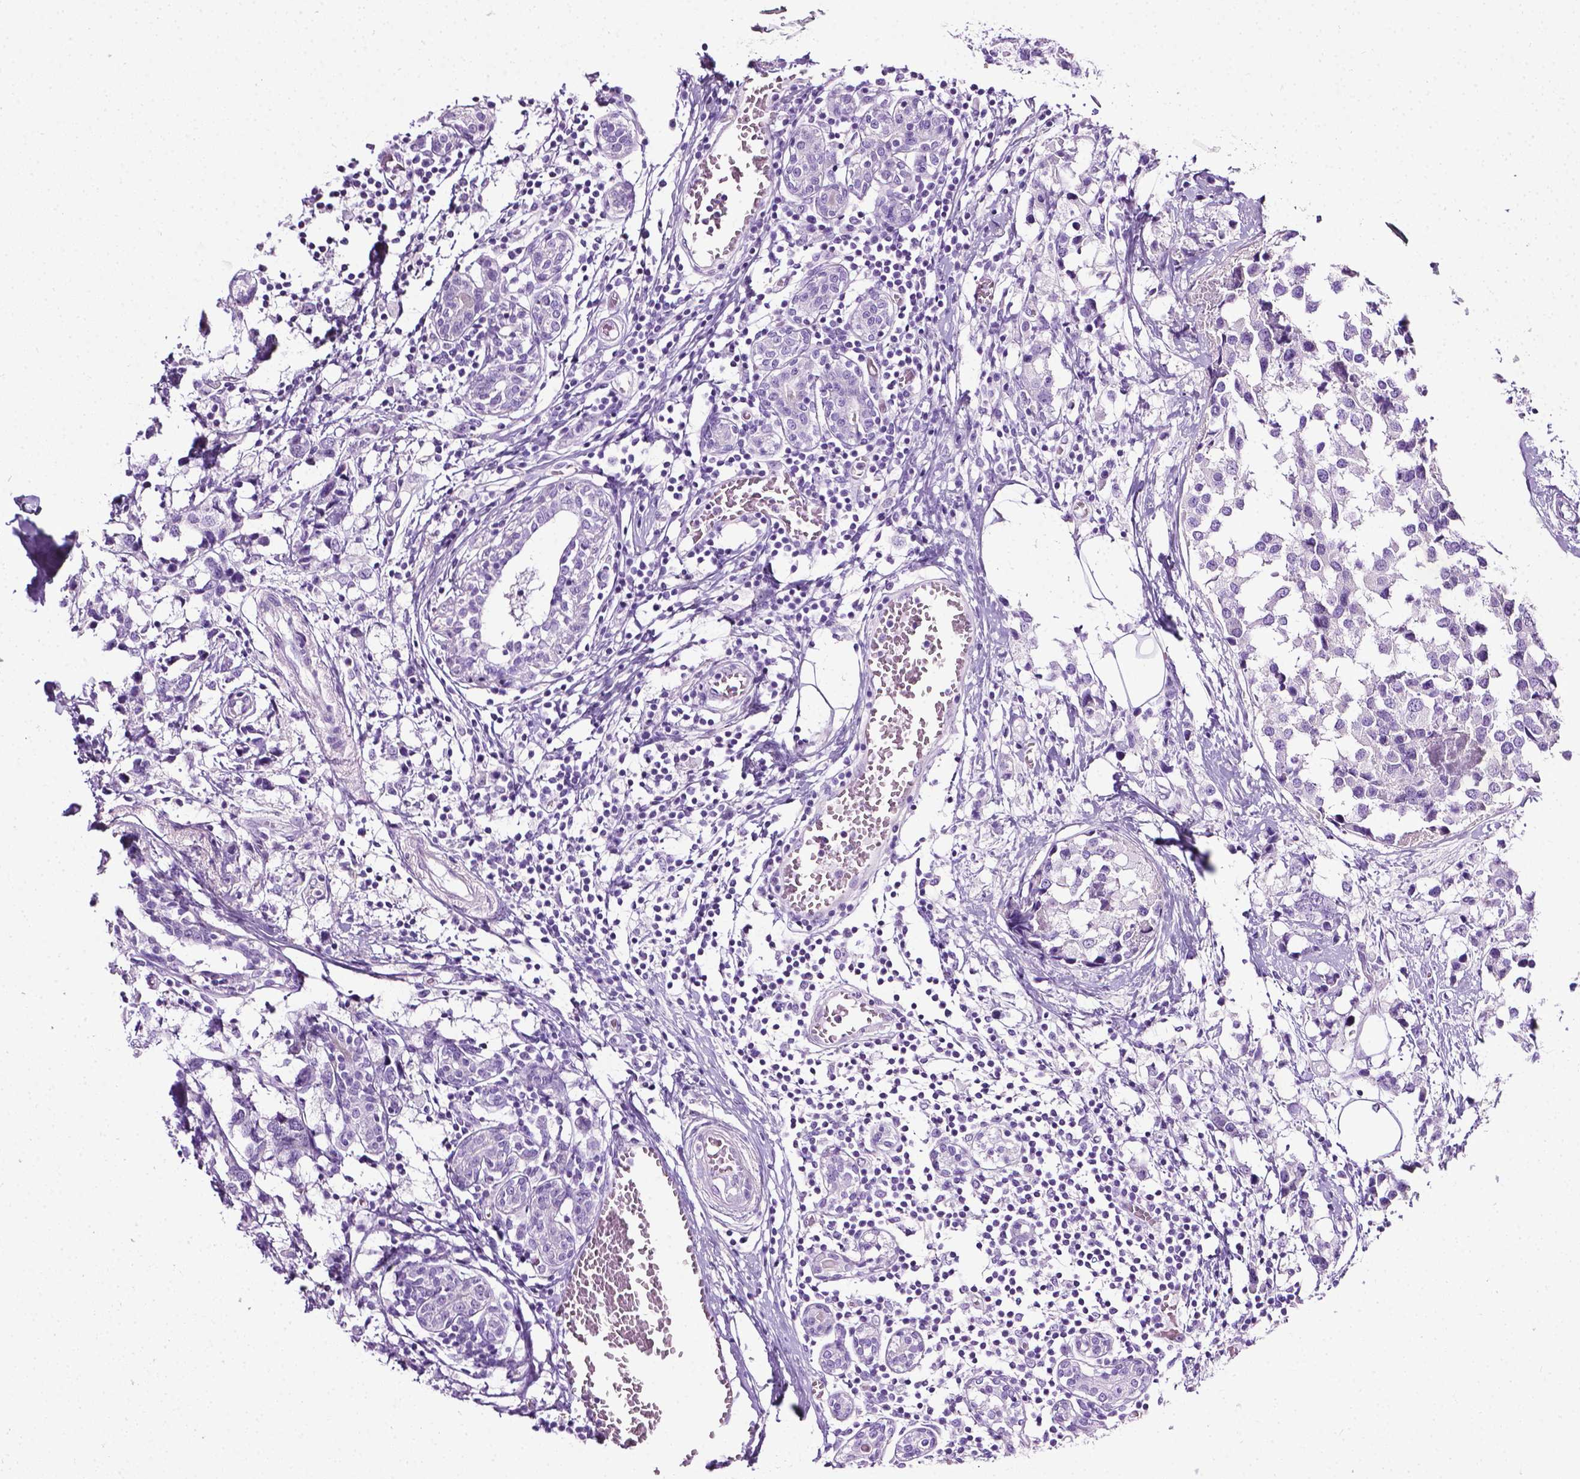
{"staining": {"intensity": "negative", "quantity": "none", "location": "none"}, "tissue": "breast cancer", "cell_type": "Tumor cells", "image_type": "cancer", "snomed": [{"axis": "morphology", "description": "Lobular carcinoma"}, {"axis": "topography", "description": "Breast"}], "caption": "Human lobular carcinoma (breast) stained for a protein using immunohistochemistry displays no positivity in tumor cells.", "gene": "LELP1", "patient": {"sex": "female", "age": 59}}